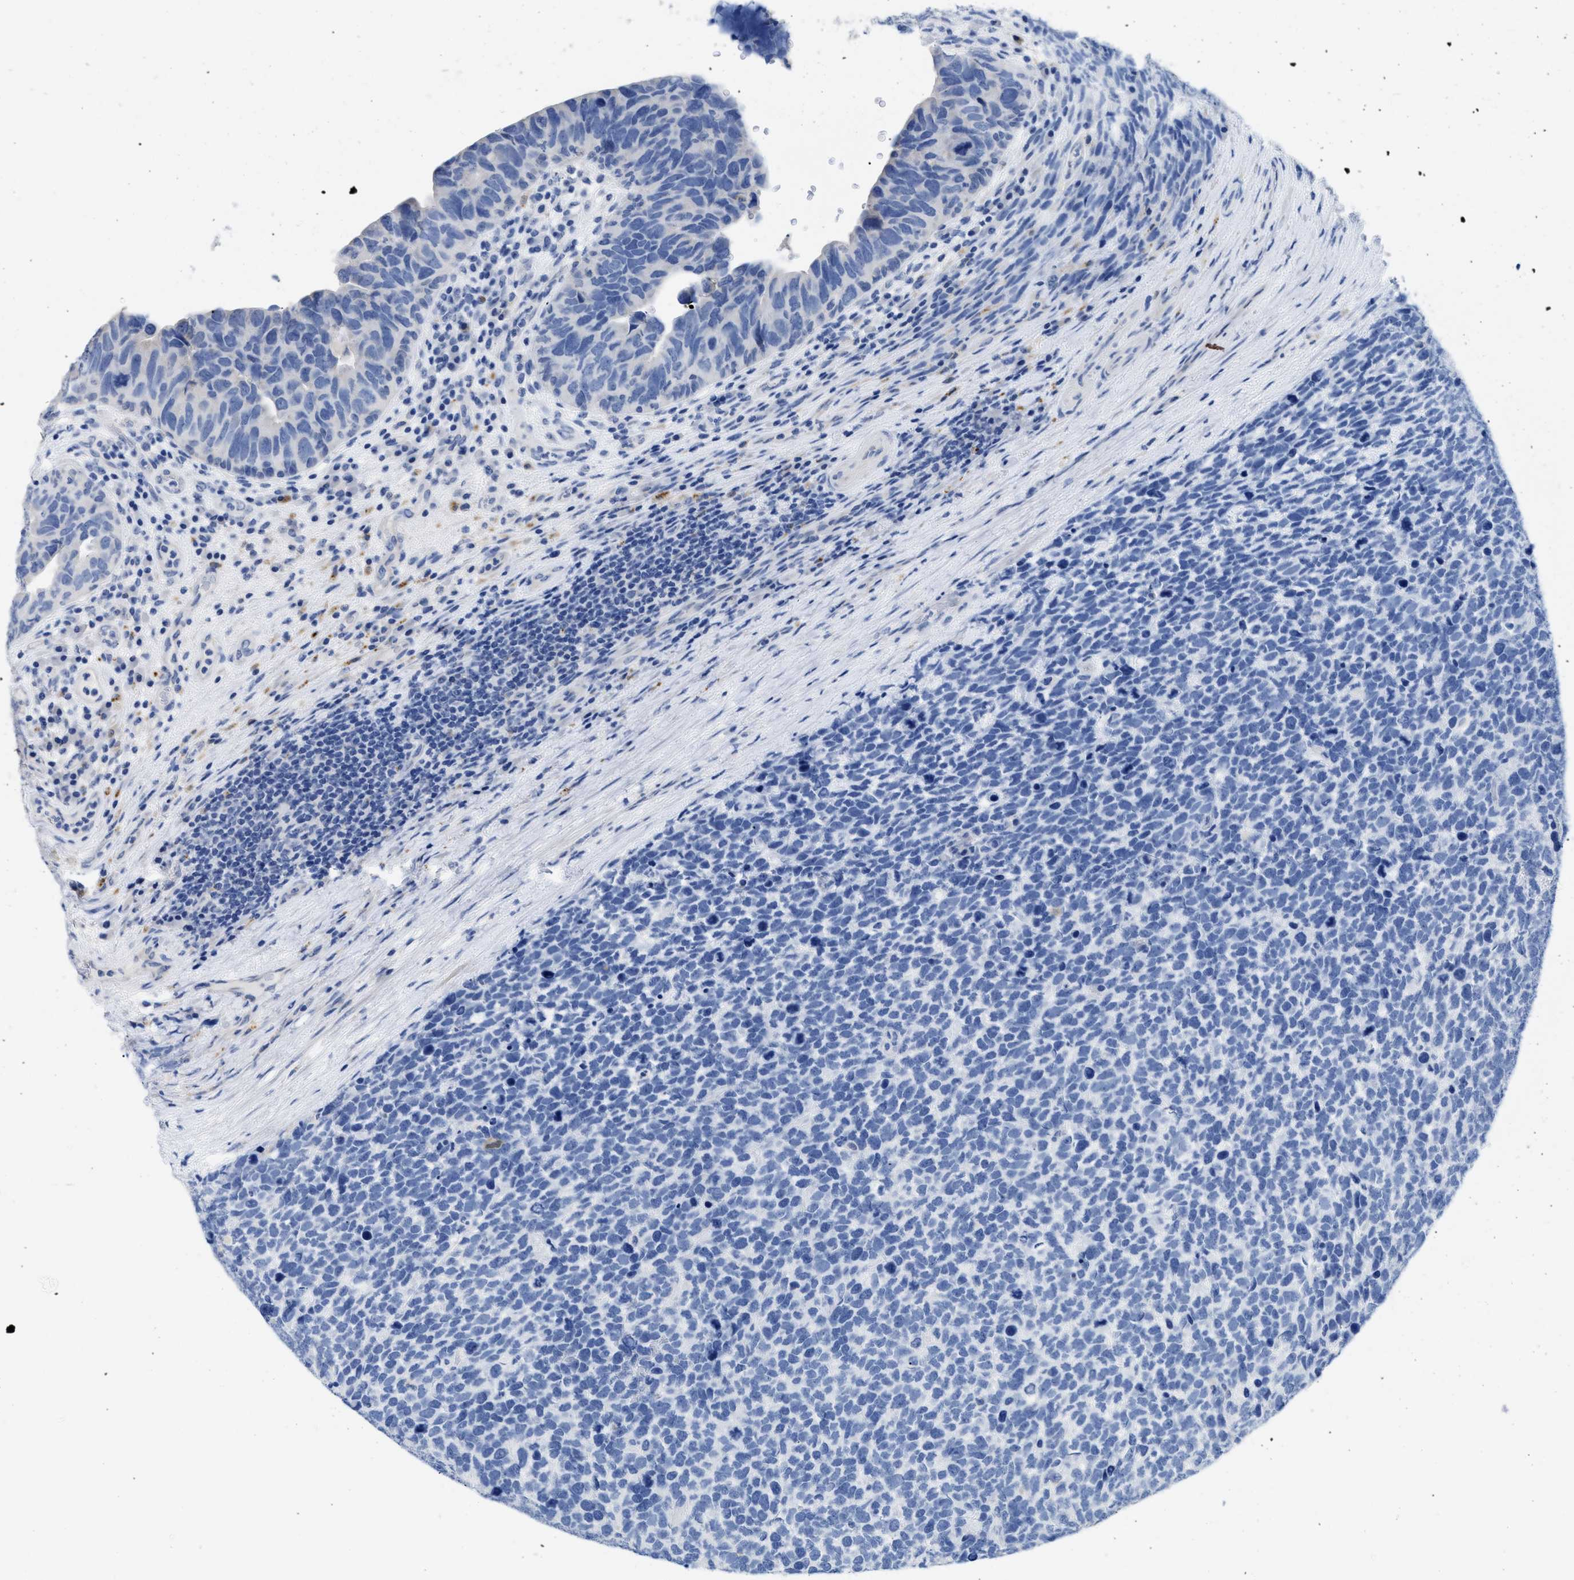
{"staining": {"intensity": "negative", "quantity": "none", "location": "none"}, "tissue": "urothelial cancer", "cell_type": "Tumor cells", "image_type": "cancer", "snomed": [{"axis": "morphology", "description": "Urothelial carcinoma, High grade"}, {"axis": "topography", "description": "Urinary bladder"}], "caption": "Tumor cells show no significant staining in urothelial carcinoma (high-grade). Nuclei are stained in blue.", "gene": "APOBEC2", "patient": {"sex": "female", "age": 82}}